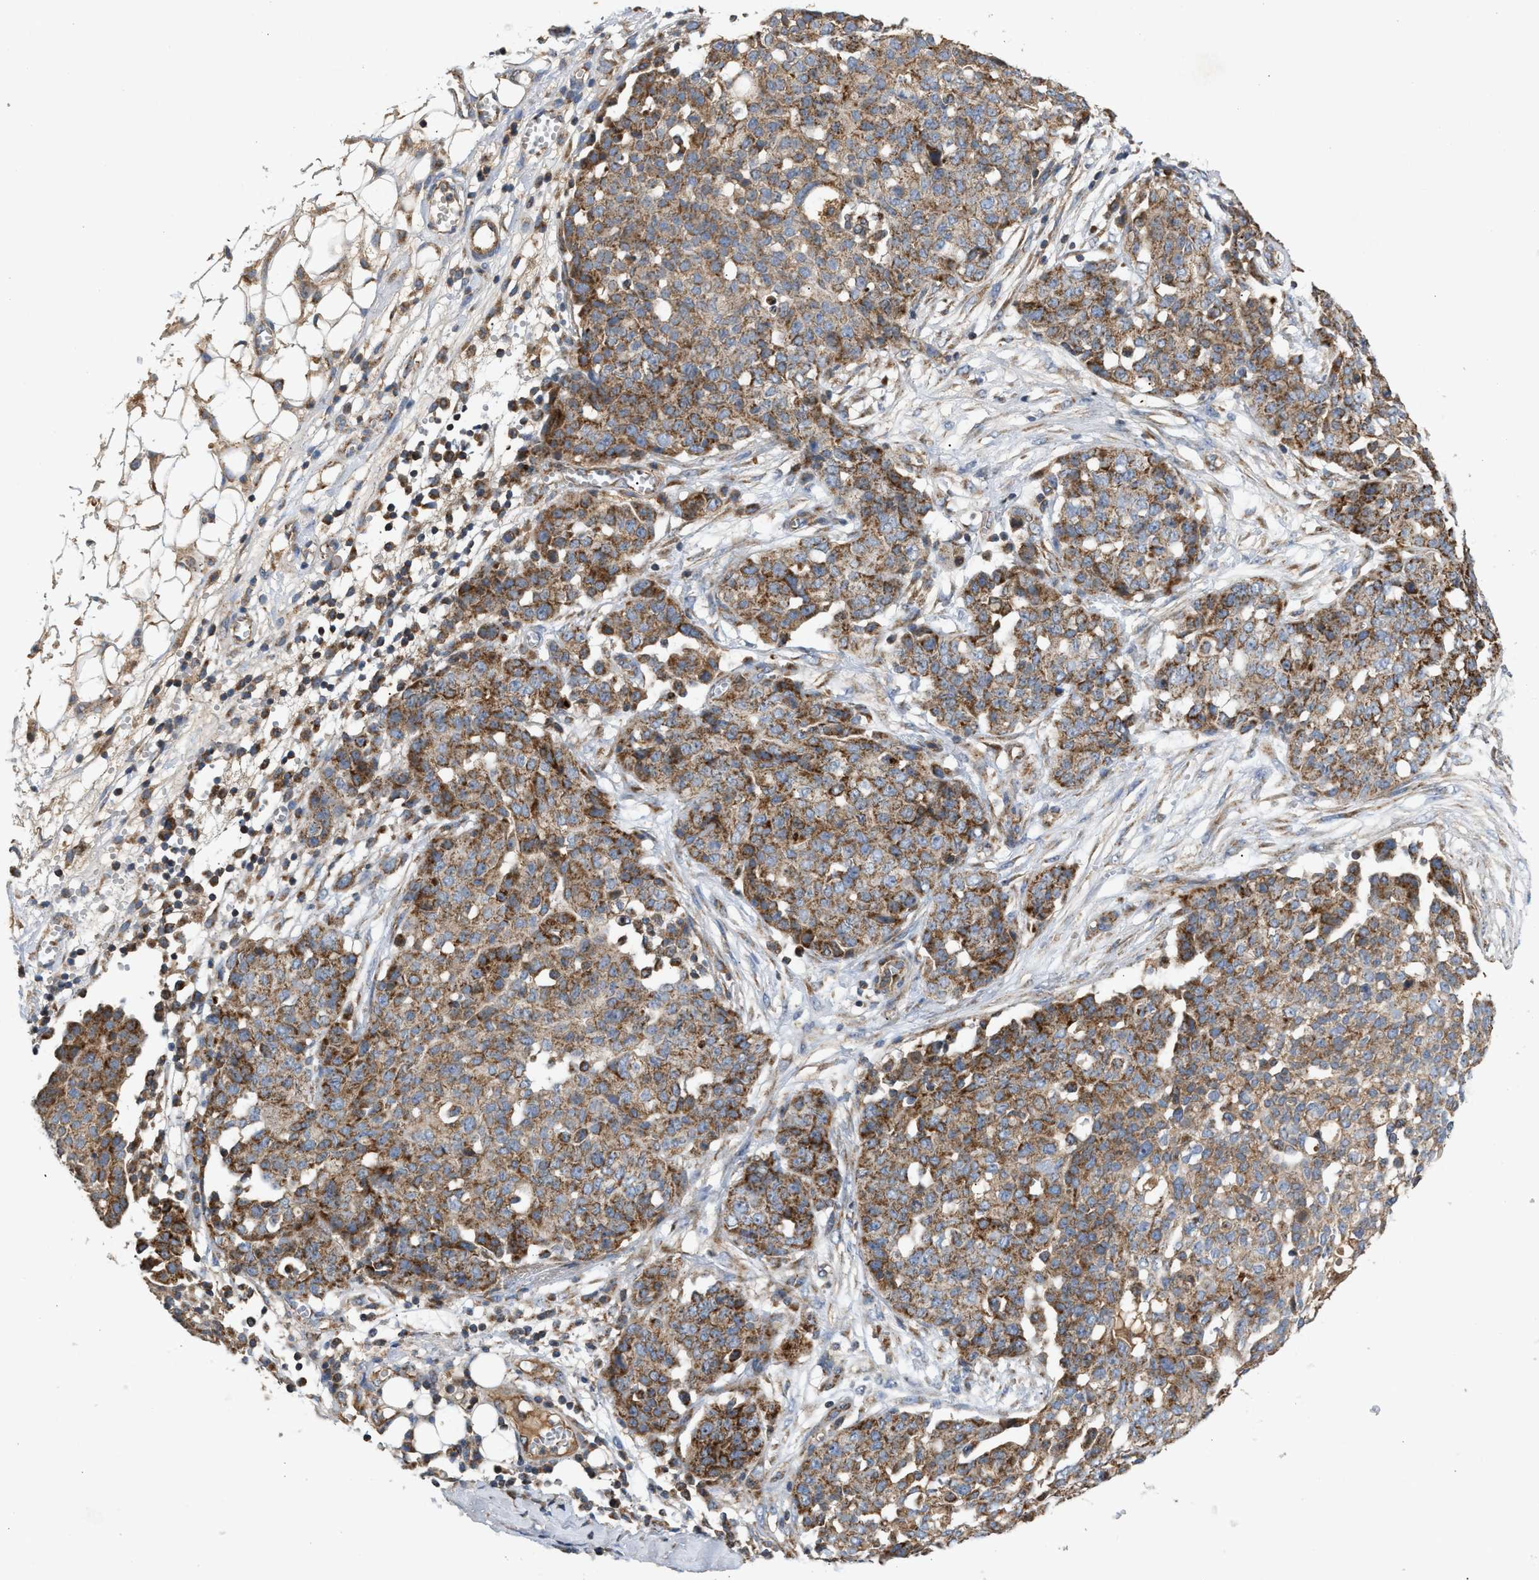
{"staining": {"intensity": "moderate", "quantity": ">75%", "location": "cytoplasmic/membranous"}, "tissue": "ovarian cancer", "cell_type": "Tumor cells", "image_type": "cancer", "snomed": [{"axis": "morphology", "description": "Cystadenocarcinoma, serous, NOS"}, {"axis": "topography", "description": "Soft tissue"}, {"axis": "topography", "description": "Ovary"}], "caption": "Immunohistochemical staining of human ovarian cancer (serous cystadenocarcinoma) reveals medium levels of moderate cytoplasmic/membranous protein expression in about >75% of tumor cells.", "gene": "TACO1", "patient": {"sex": "female", "age": 57}}